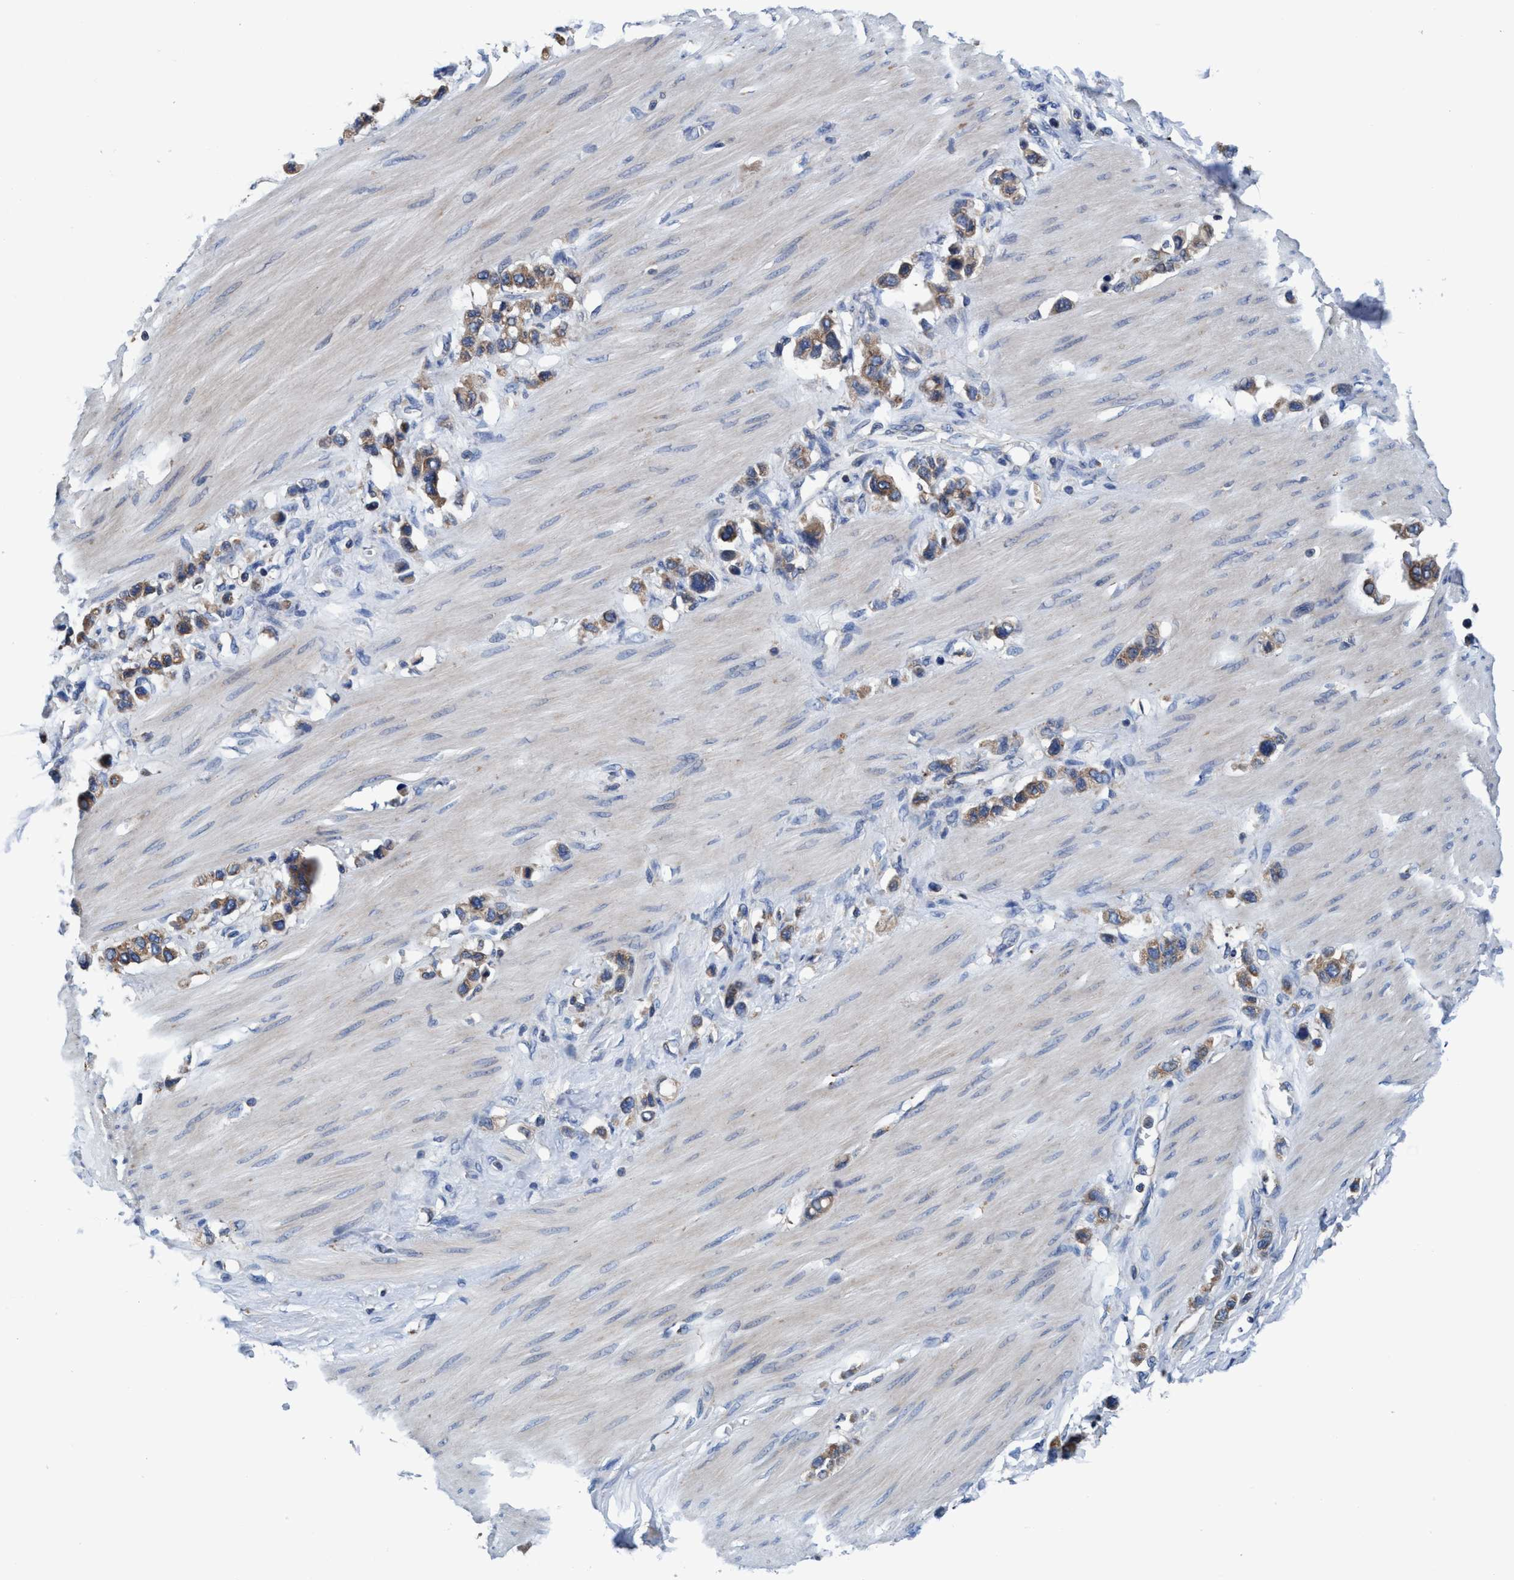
{"staining": {"intensity": "weak", "quantity": ">75%", "location": "cytoplasmic/membranous"}, "tissue": "stomach cancer", "cell_type": "Tumor cells", "image_type": "cancer", "snomed": [{"axis": "morphology", "description": "Adenocarcinoma, NOS"}, {"axis": "topography", "description": "Stomach"}], "caption": "Brown immunohistochemical staining in human adenocarcinoma (stomach) displays weak cytoplasmic/membranous expression in about >75% of tumor cells. Immunohistochemistry (ihc) stains the protein of interest in brown and the nuclei are stained blue.", "gene": "ENDOG", "patient": {"sex": "female", "age": 65}}